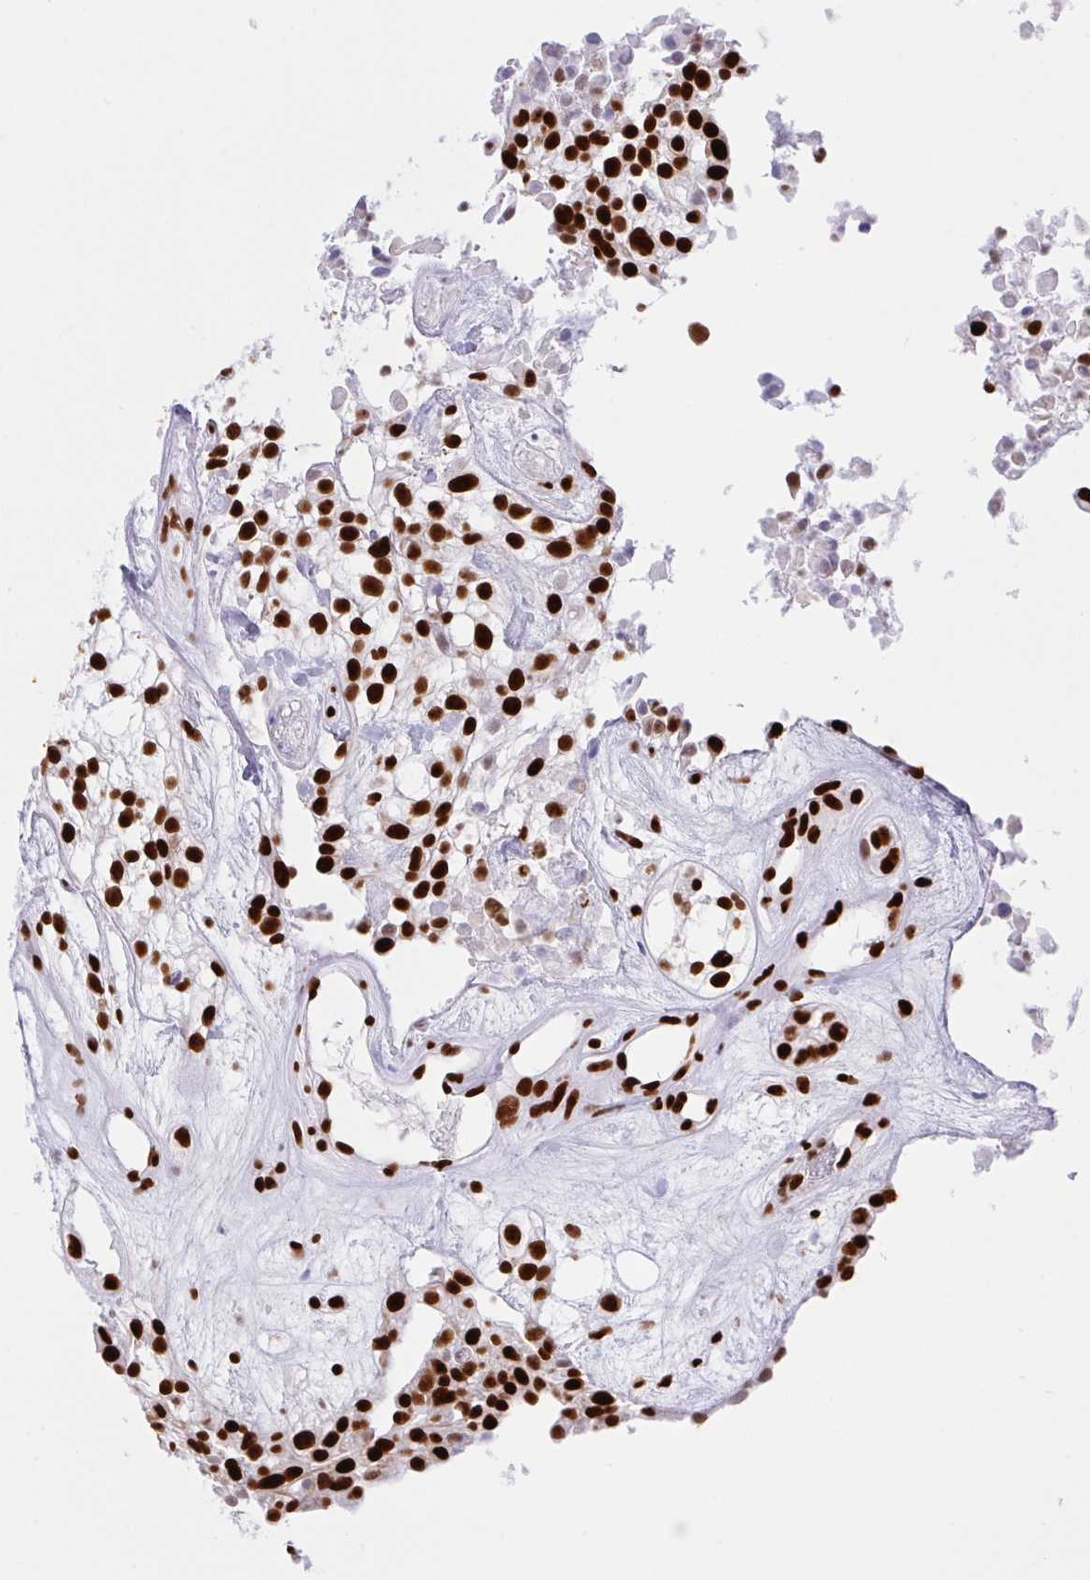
{"staining": {"intensity": "strong", "quantity": ">75%", "location": "nuclear"}, "tissue": "urothelial cancer", "cell_type": "Tumor cells", "image_type": "cancer", "snomed": [{"axis": "morphology", "description": "Urothelial carcinoma, High grade"}, {"axis": "topography", "description": "Urinary bladder"}], "caption": "DAB (3,3'-diaminobenzidine) immunohistochemical staining of human urothelial carcinoma (high-grade) shows strong nuclear protein expression in about >75% of tumor cells. (IHC, brightfield microscopy, high magnification).", "gene": "IKZF2", "patient": {"sex": "male", "age": 56}}